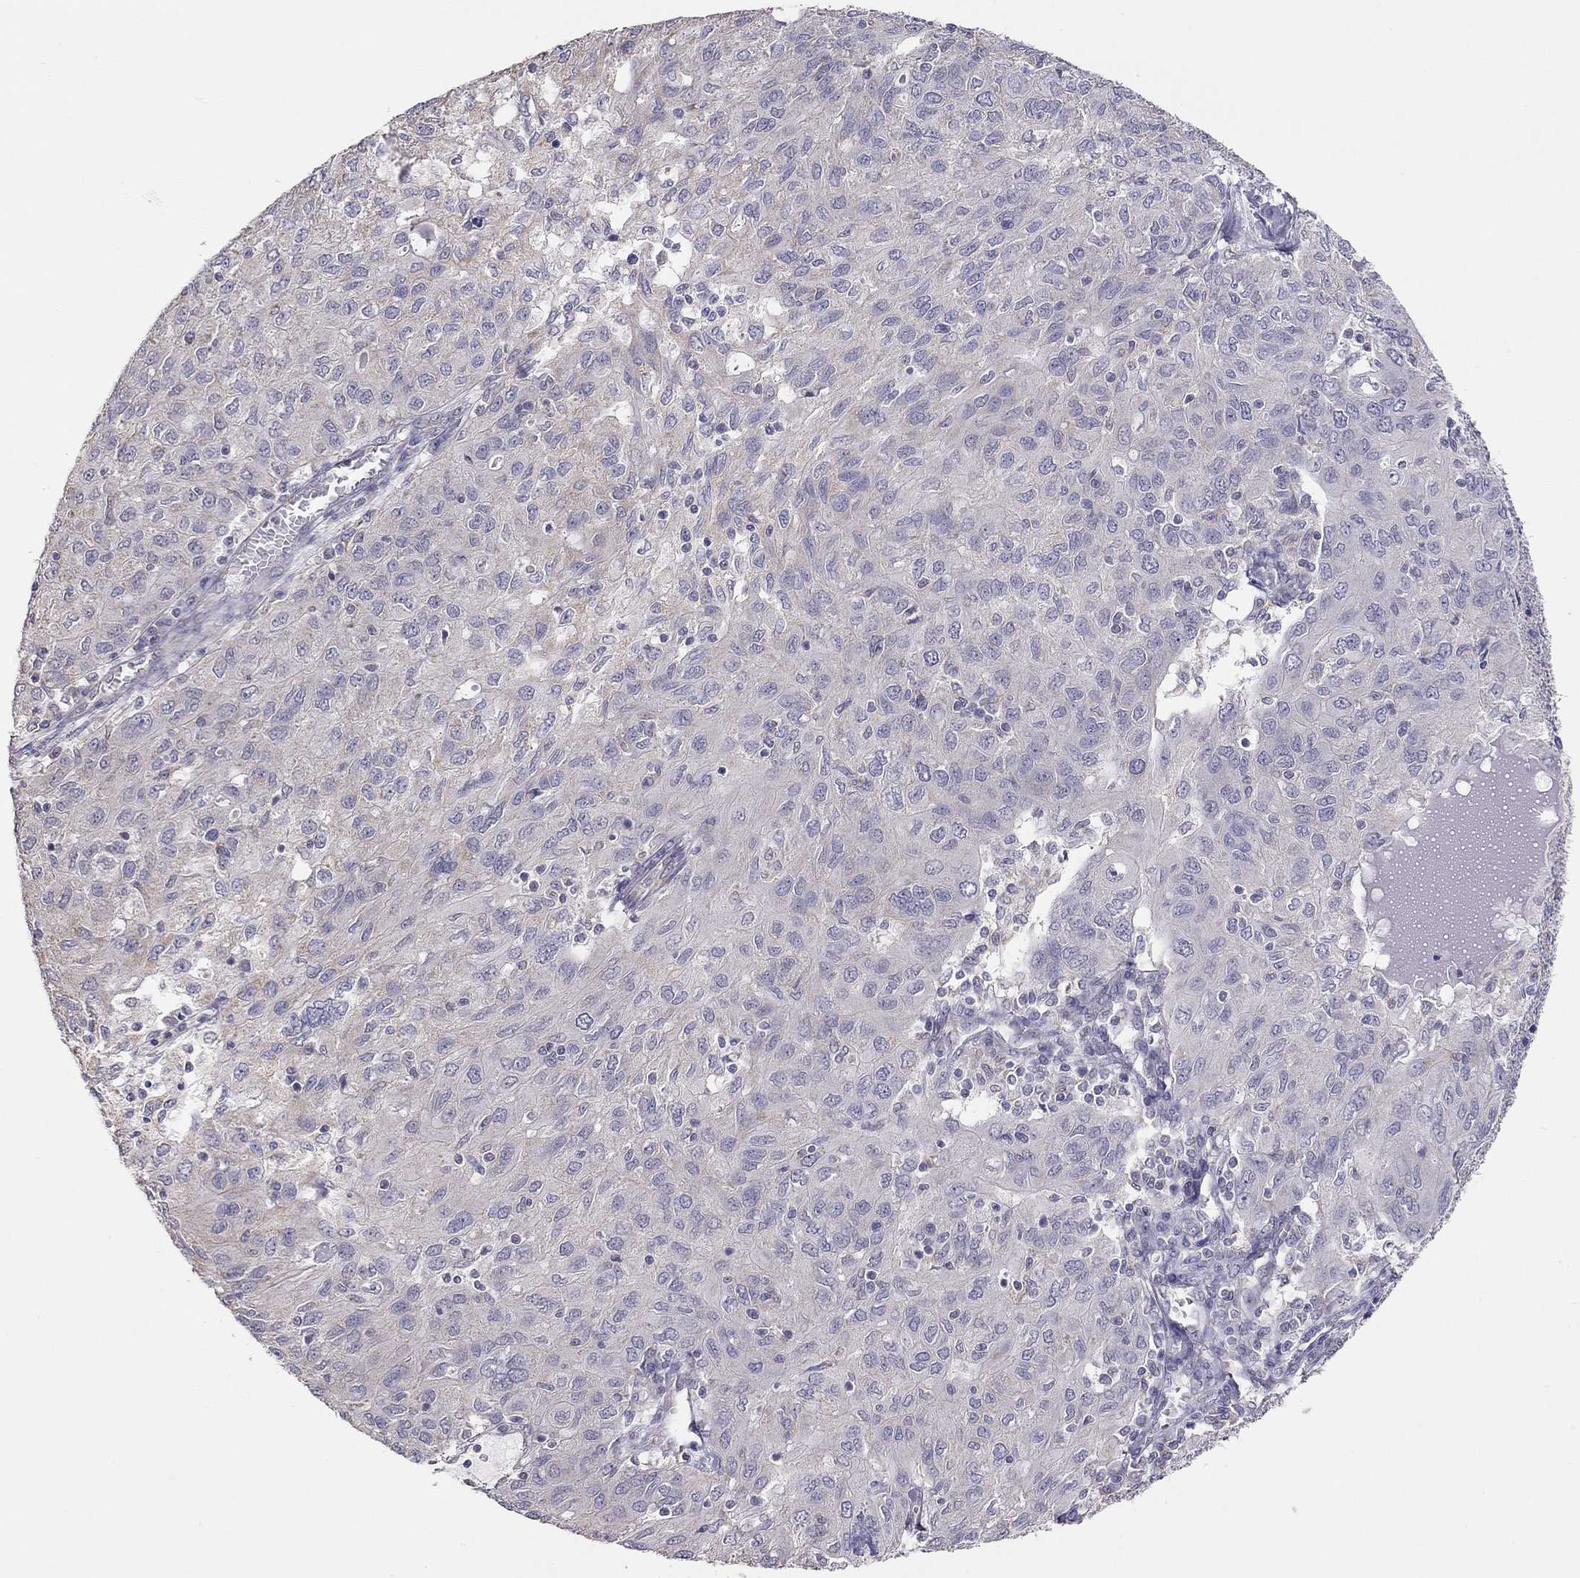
{"staining": {"intensity": "negative", "quantity": "none", "location": "none"}, "tissue": "ovarian cancer", "cell_type": "Tumor cells", "image_type": "cancer", "snomed": [{"axis": "morphology", "description": "Carcinoma, endometroid"}, {"axis": "topography", "description": "Ovary"}], "caption": "A photomicrograph of human ovarian endometroid carcinoma is negative for staining in tumor cells.", "gene": "LRIT3", "patient": {"sex": "female", "age": 50}}